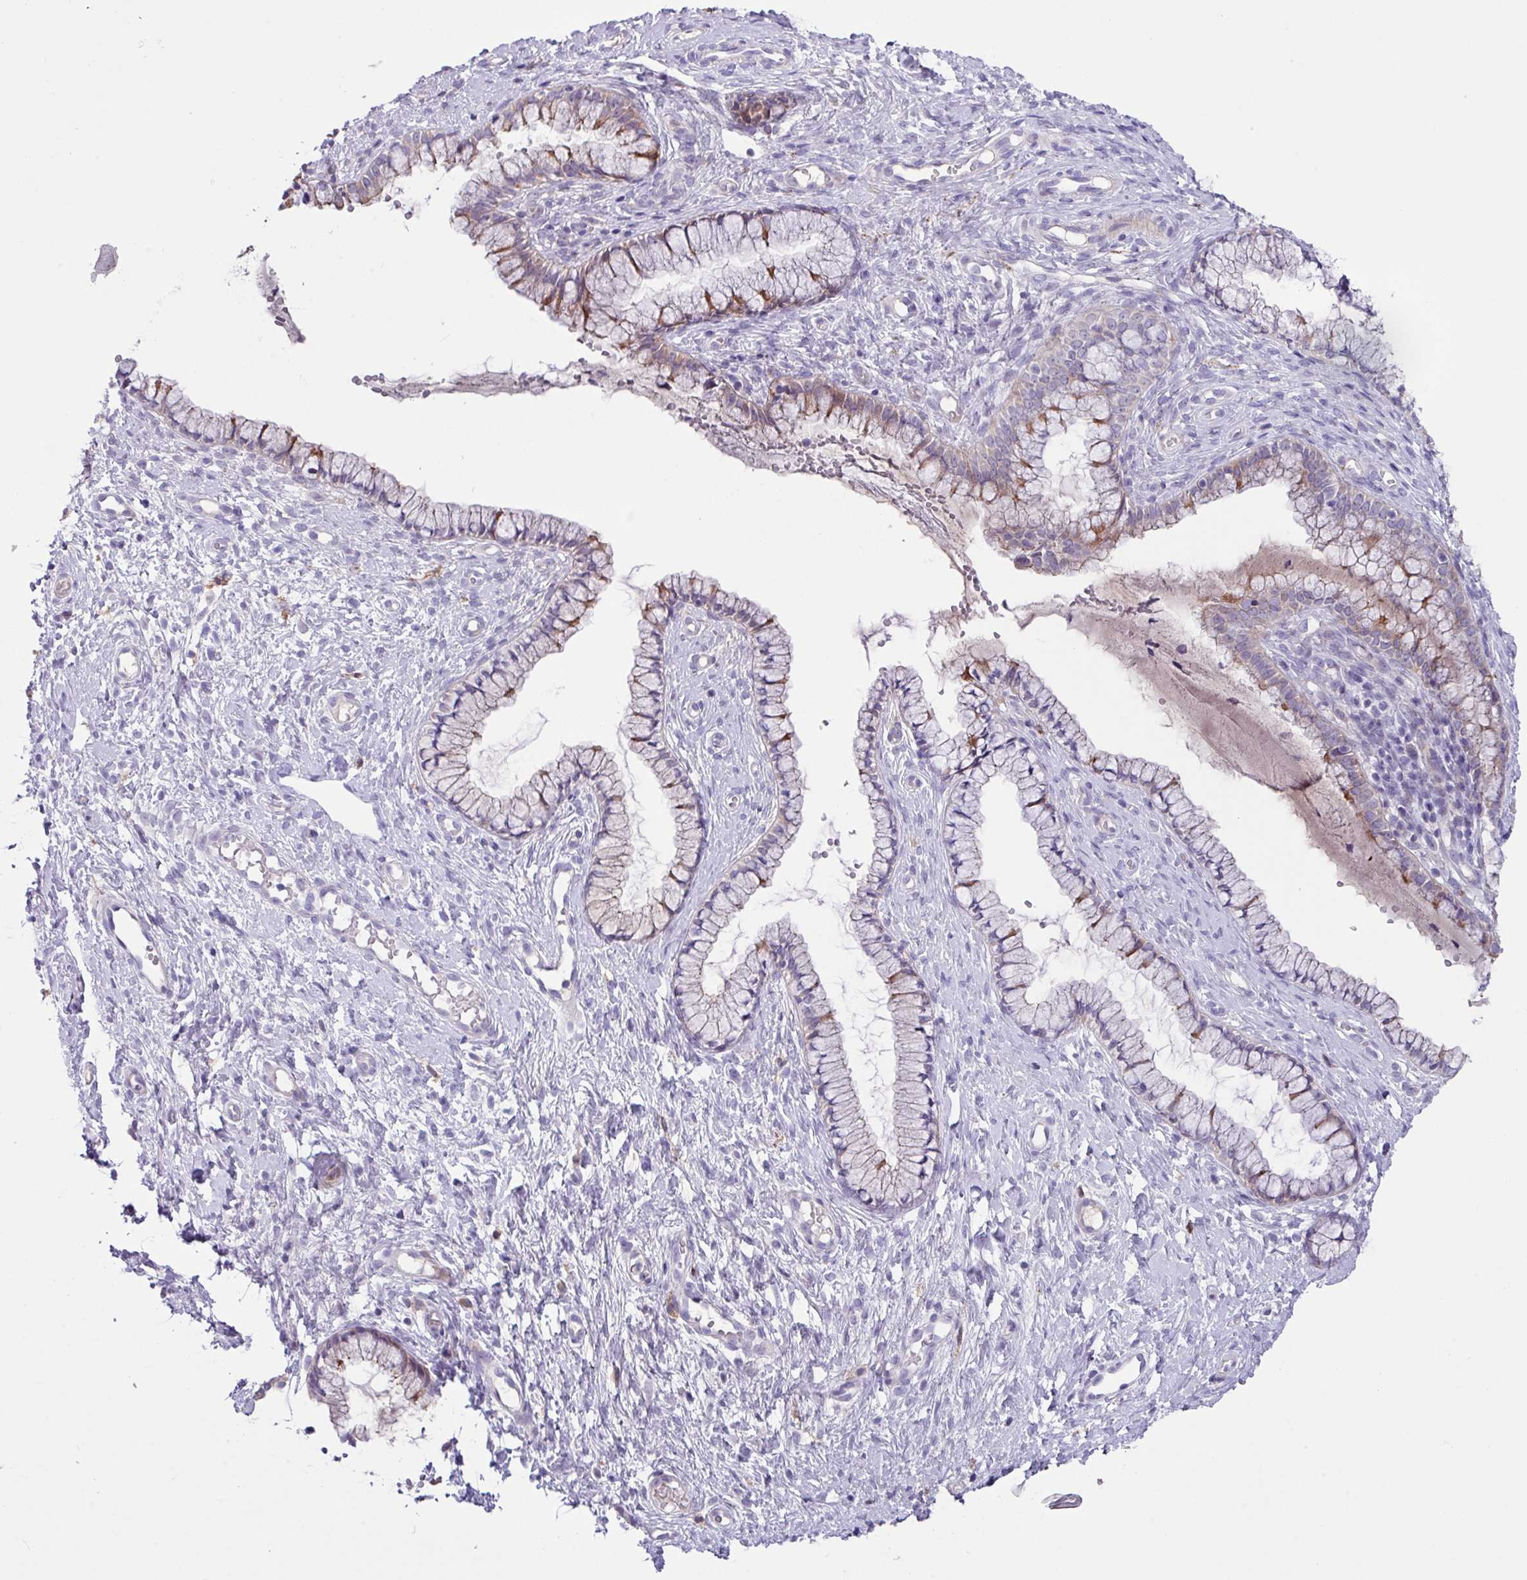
{"staining": {"intensity": "moderate", "quantity": "<25%", "location": "cytoplasmic/membranous"}, "tissue": "cervix", "cell_type": "Glandular cells", "image_type": "normal", "snomed": [{"axis": "morphology", "description": "Normal tissue, NOS"}, {"axis": "topography", "description": "Cervix"}], "caption": "Immunohistochemical staining of unremarkable human cervix demonstrates low levels of moderate cytoplasmic/membranous staining in approximately <25% of glandular cells. (Stains: DAB (3,3'-diaminobenzidine) in brown, nuclei in blue, Microscopy: brightfield microscopy at high magnification).", "gene": "IQCJ", "patient": {"sex": "female", "age": 36}}